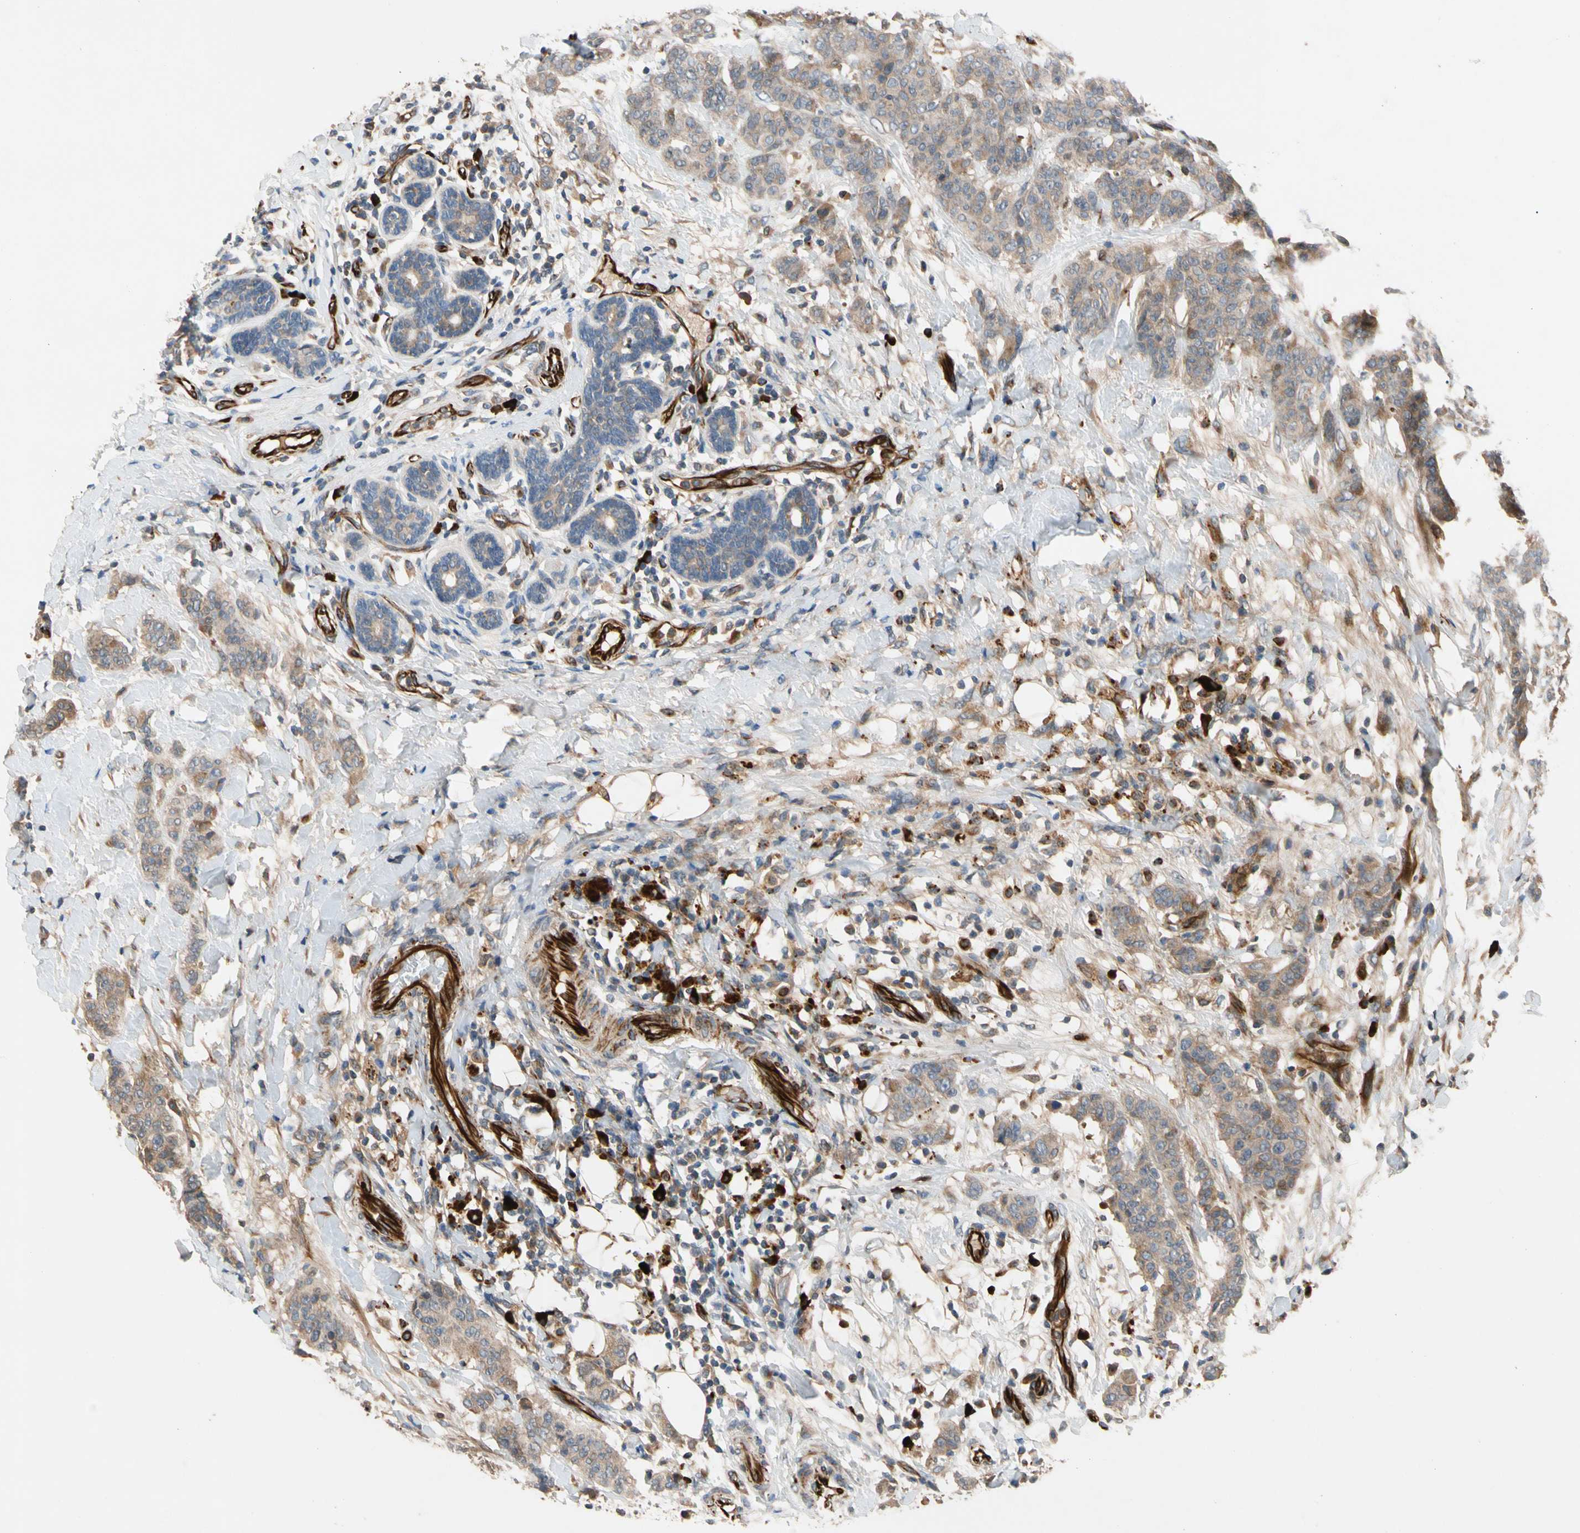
{"staining": {"intensity": "moderate", "quantity": ">75%", "location": "cytoplasmic/membranous"}, "tissue": "breast cancer", "cell_type": "Tumor cells", "image_type": "cancer", "snomed": [{"axis": "morphology", "description": "Duct carcinoma"}, {"axis": "topography", "description": "Breast"}], "caption": "Breast cancer (intraductal carcinoma) tissue displays moderate cytoplasmic/membranous staining in approximately >75% of tumor cells, visualized by immunohistochemistry.", "gene": "FGD6", "patient": {"sex": "female", "age": 40}}